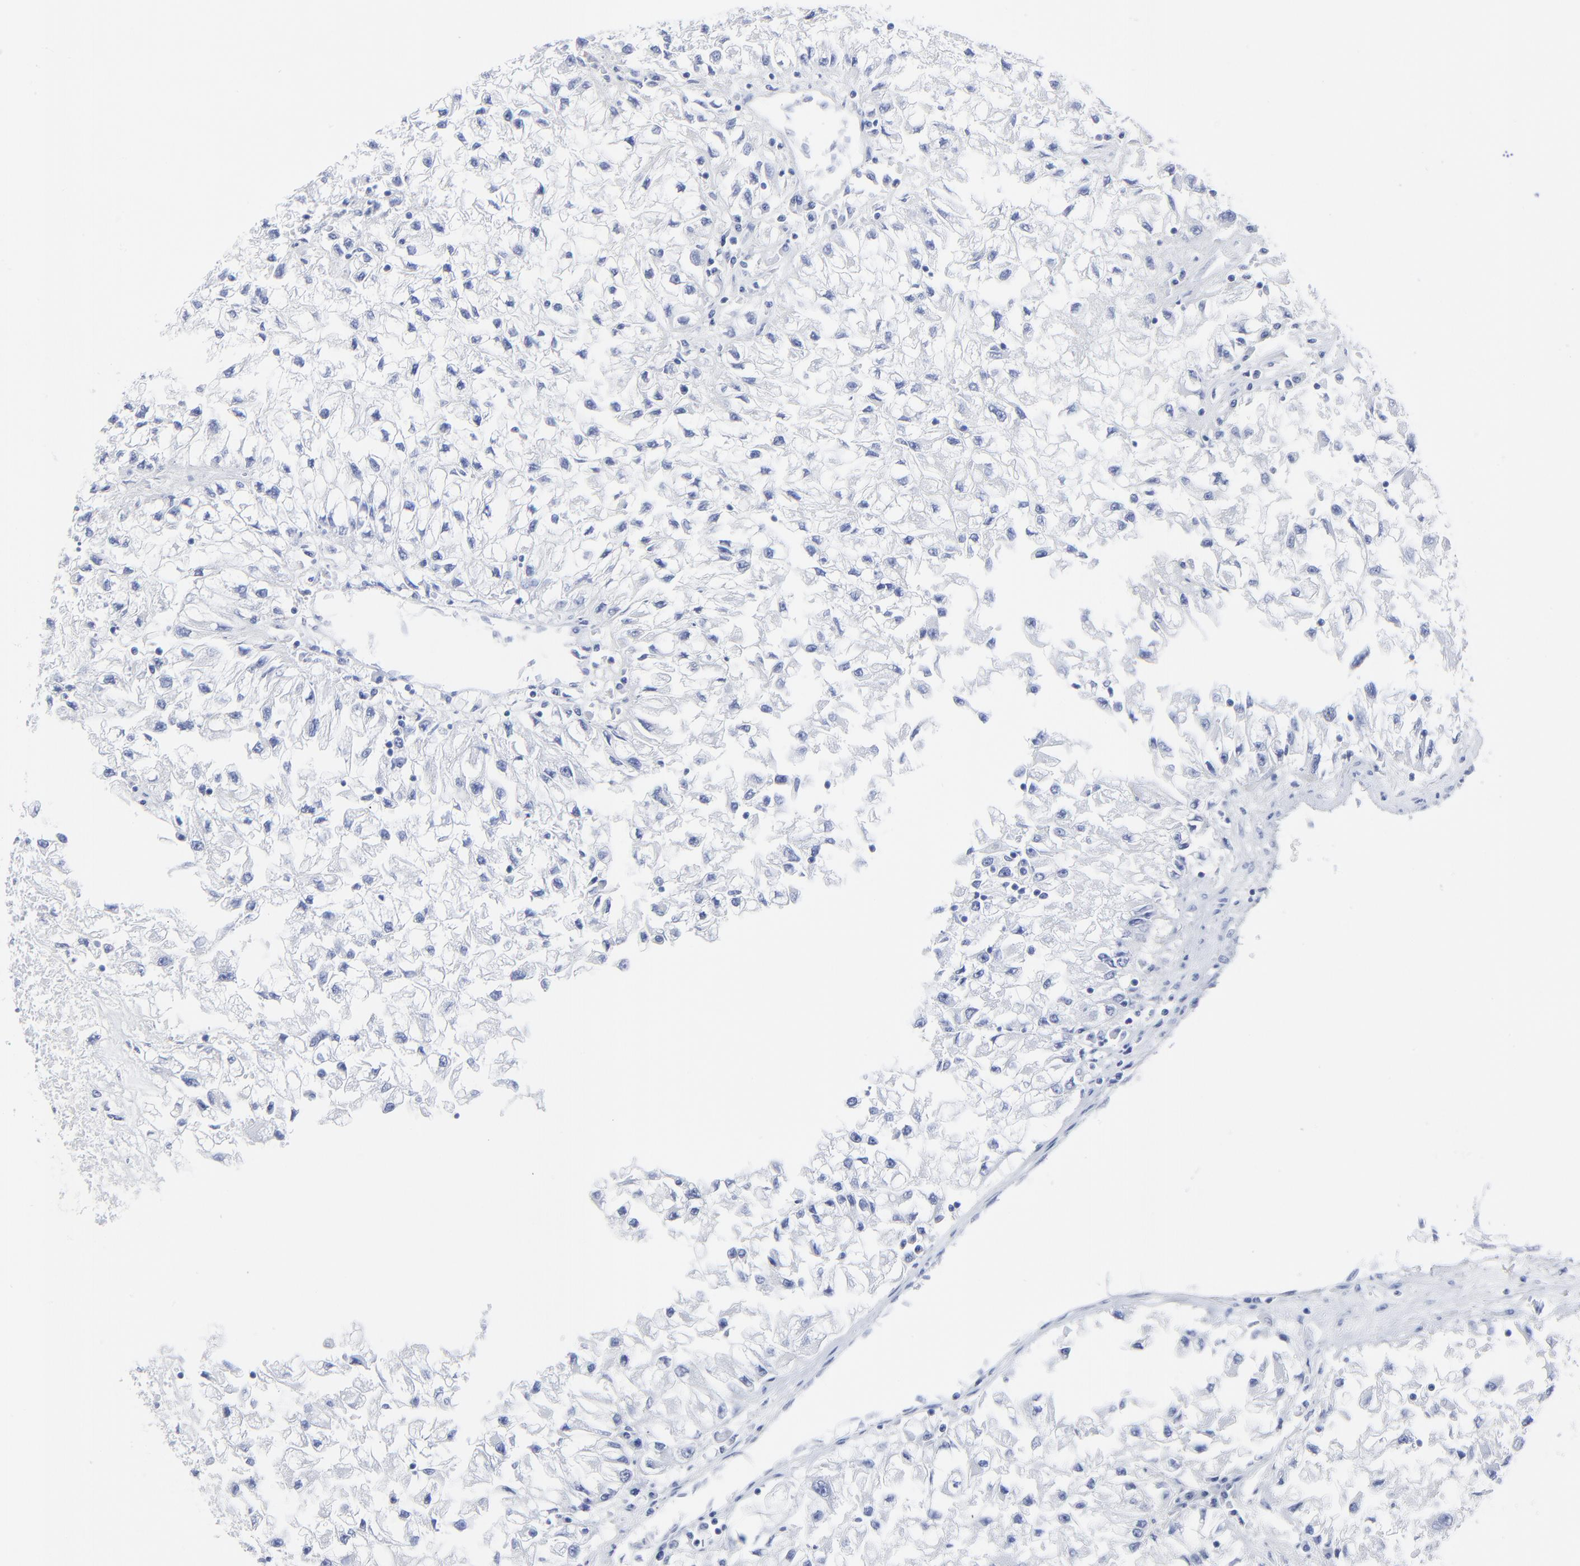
{"staining": {"intensity": "negative", "quantity": "none", "location": "none"}, "tissue": "renal cancer", "cell_type": "Tumor cells", "image_type": "cancer", "snomed": [{"axis": "morphology", "description": "Adenocarcinoma, NOS"}, {"axis": "topography", "description": "Kidney"}], "caption": "An IHC photomicrograph of renal cancer is shown. There is no staining in tumor cells of renal cancer.", "gene": "PSD3", "patient": {"sex": "male", "age": 59}}